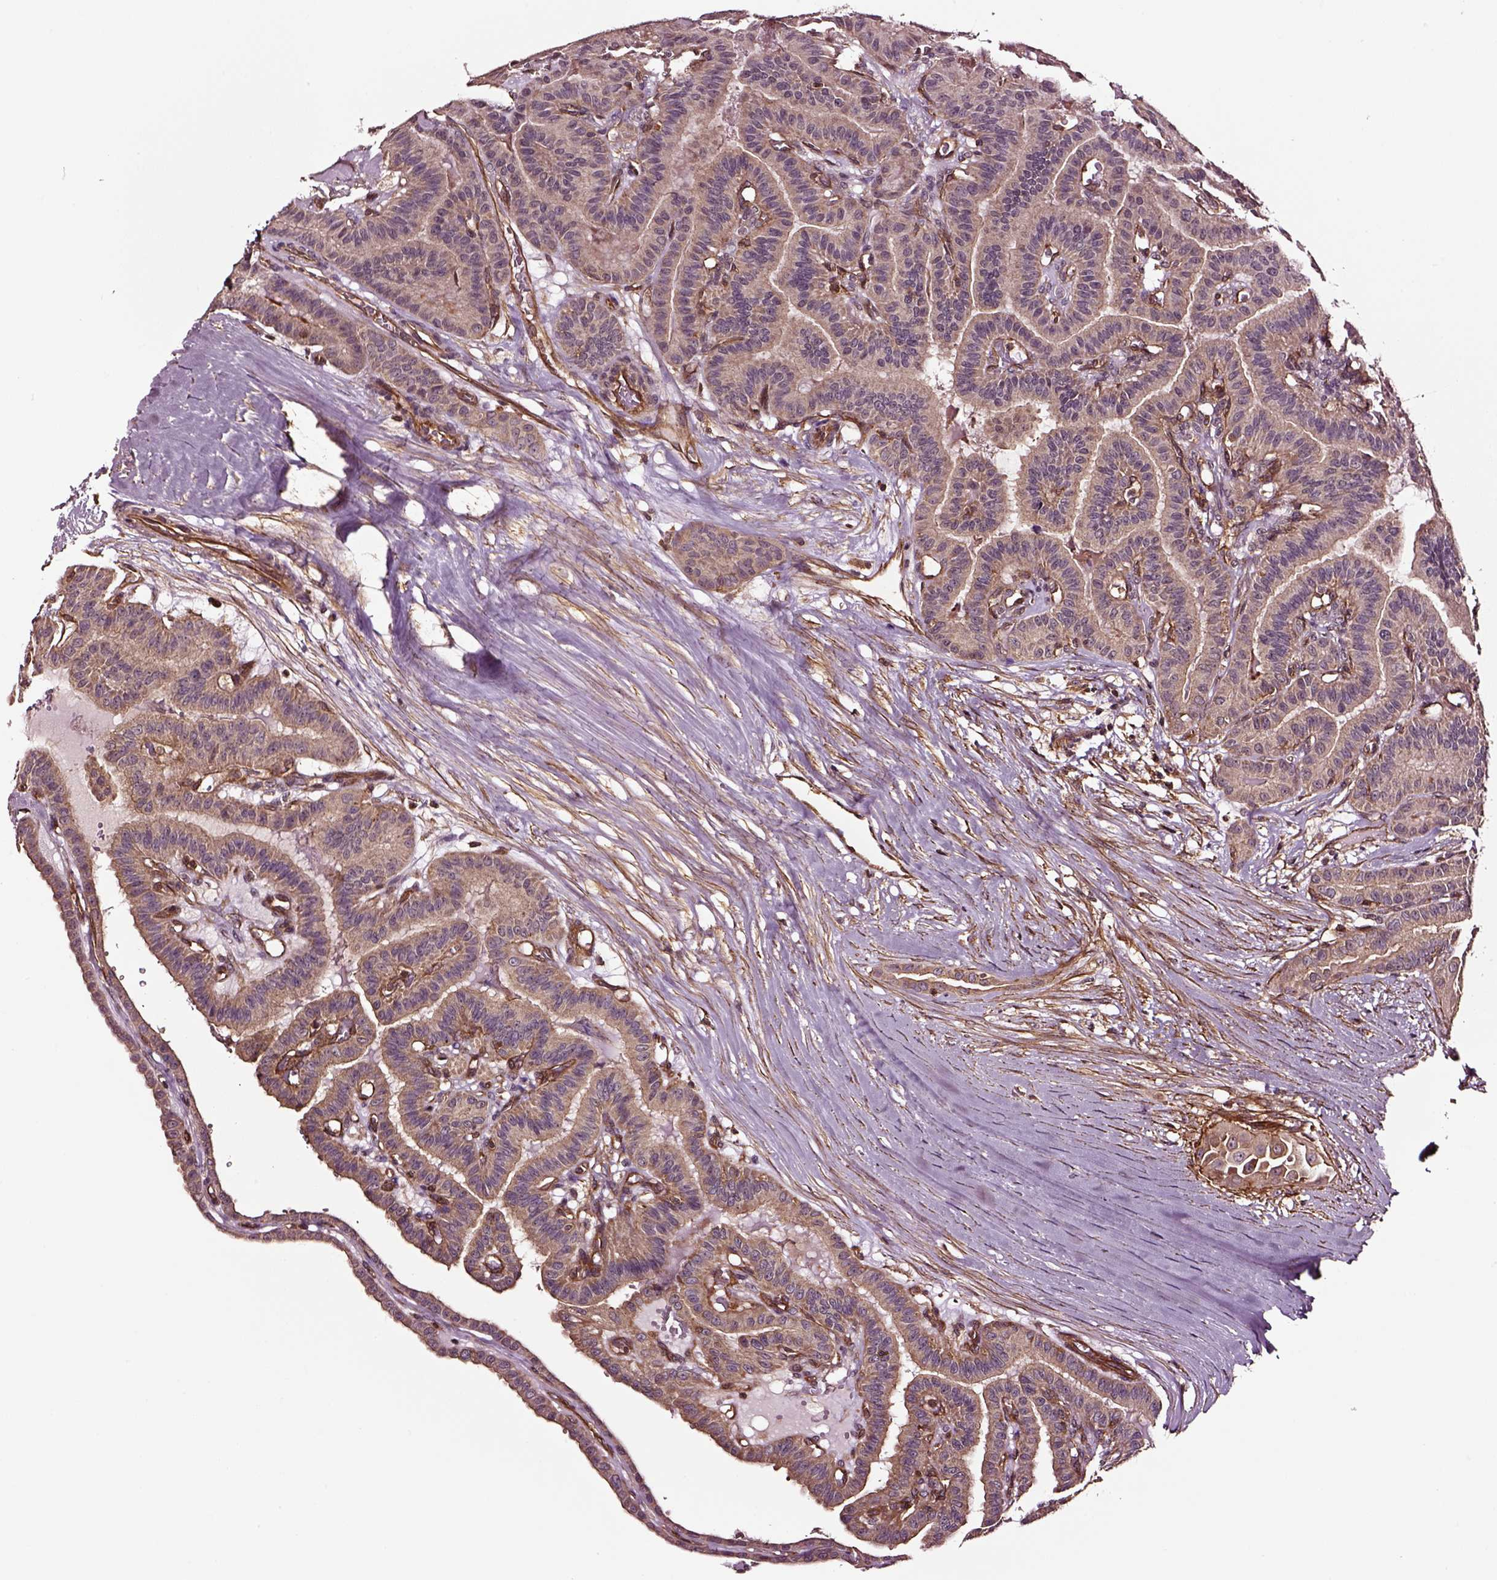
{"staining": {"intensity": "moderate", "quantity": "<25%", "location": "cytoplasmic/membranous"}, "tissue": "thyroid cancer", "cell_type": "Tumor cells", "image_type": "cancer", "snomed": [{"axis": "morphology", "description": "Papillary adenocarcinoma, NOS"}, {"axis": "topography", "description": "Thyroid gland"}], "caption": "Thyroid papillary adenocarcinoma stained with DAB immunohistochemistry (IHC) shows low levels of moderate cytoplasmic/membranous positivity in approximately <25% of tumor cells. The staining is performed using DAB (3,3'-diaminobenzidine) brown chromogen to label protein expression. The nuclei are counter-stained blue using hematoxylin.", "gene": "RASSF5", "patient": {"sex": "male", "age": 87}}